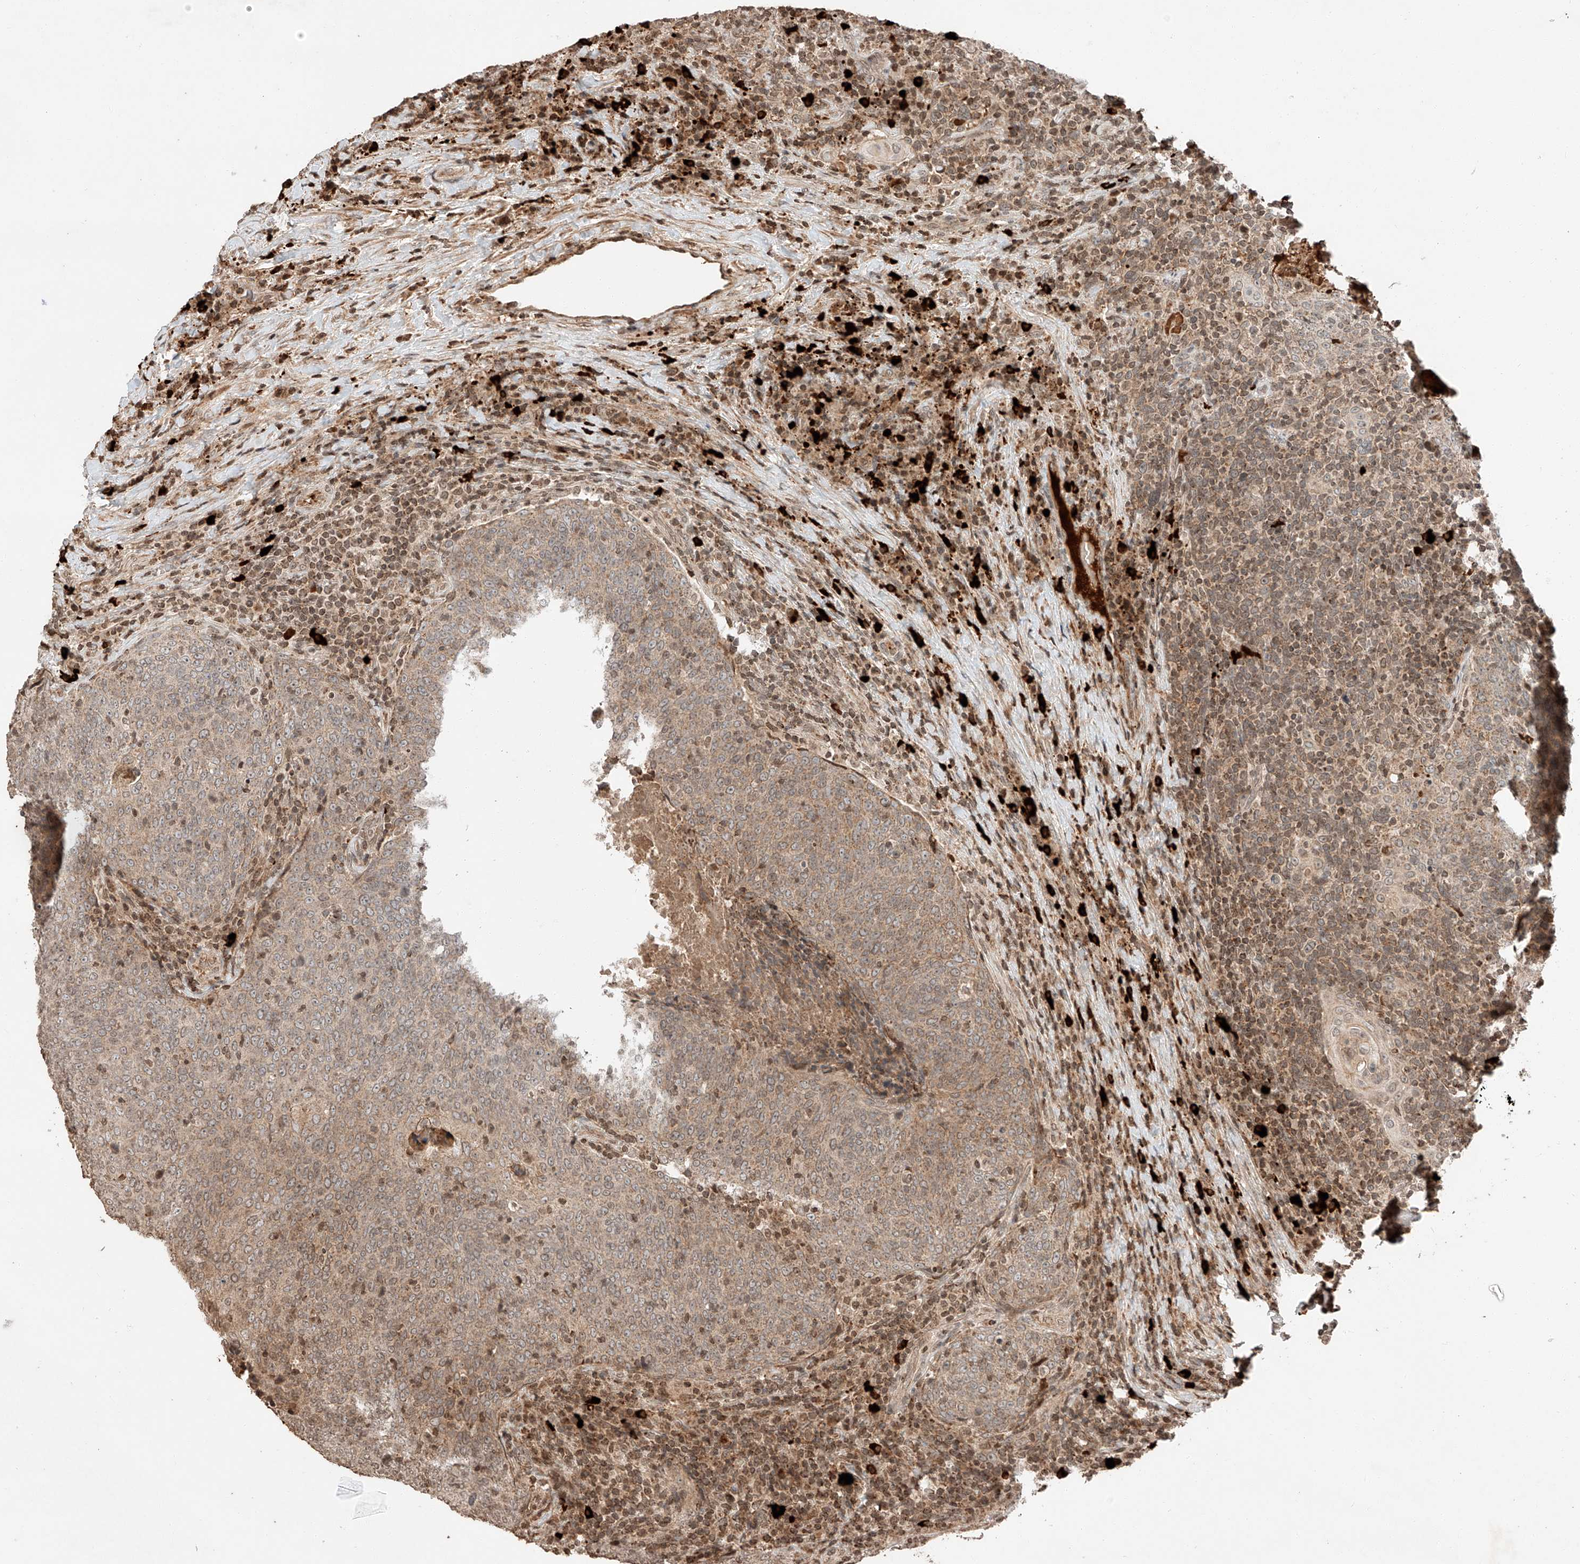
{"staining": {"intensity": "weak", "quantity": "25%-75%", "location": "cytoplasmic/membranous"}, "tissue": "head and neck cancer", "cell_type": "Tumor cells", "image_type": "cancer", "snomed": [{"axis": "morphology", "description": "Squamous cell carcinoma, NOS"}, {"axis": "morphology", "description": "Squamous cell carcinoma, metastatic, NOS"}, {"axis": "topography", "description": "Lymph node"}, {"axis": "topography", "description": "Head-Neck"}], "caption": "Immunohistochemistry photomicrograph of neoplastic tissue: human head and neck cancer (squamous cell carcinoma) stained using immunohistochemistry reveals low levels of weak protein expression localized specifically in the cytoplasmic/membranous of tumor cells, appearing as a cytoplasmic/membranous brown color.", "gene": "ARHGAP33", "patient": {"sex": "male", "age": 62}}